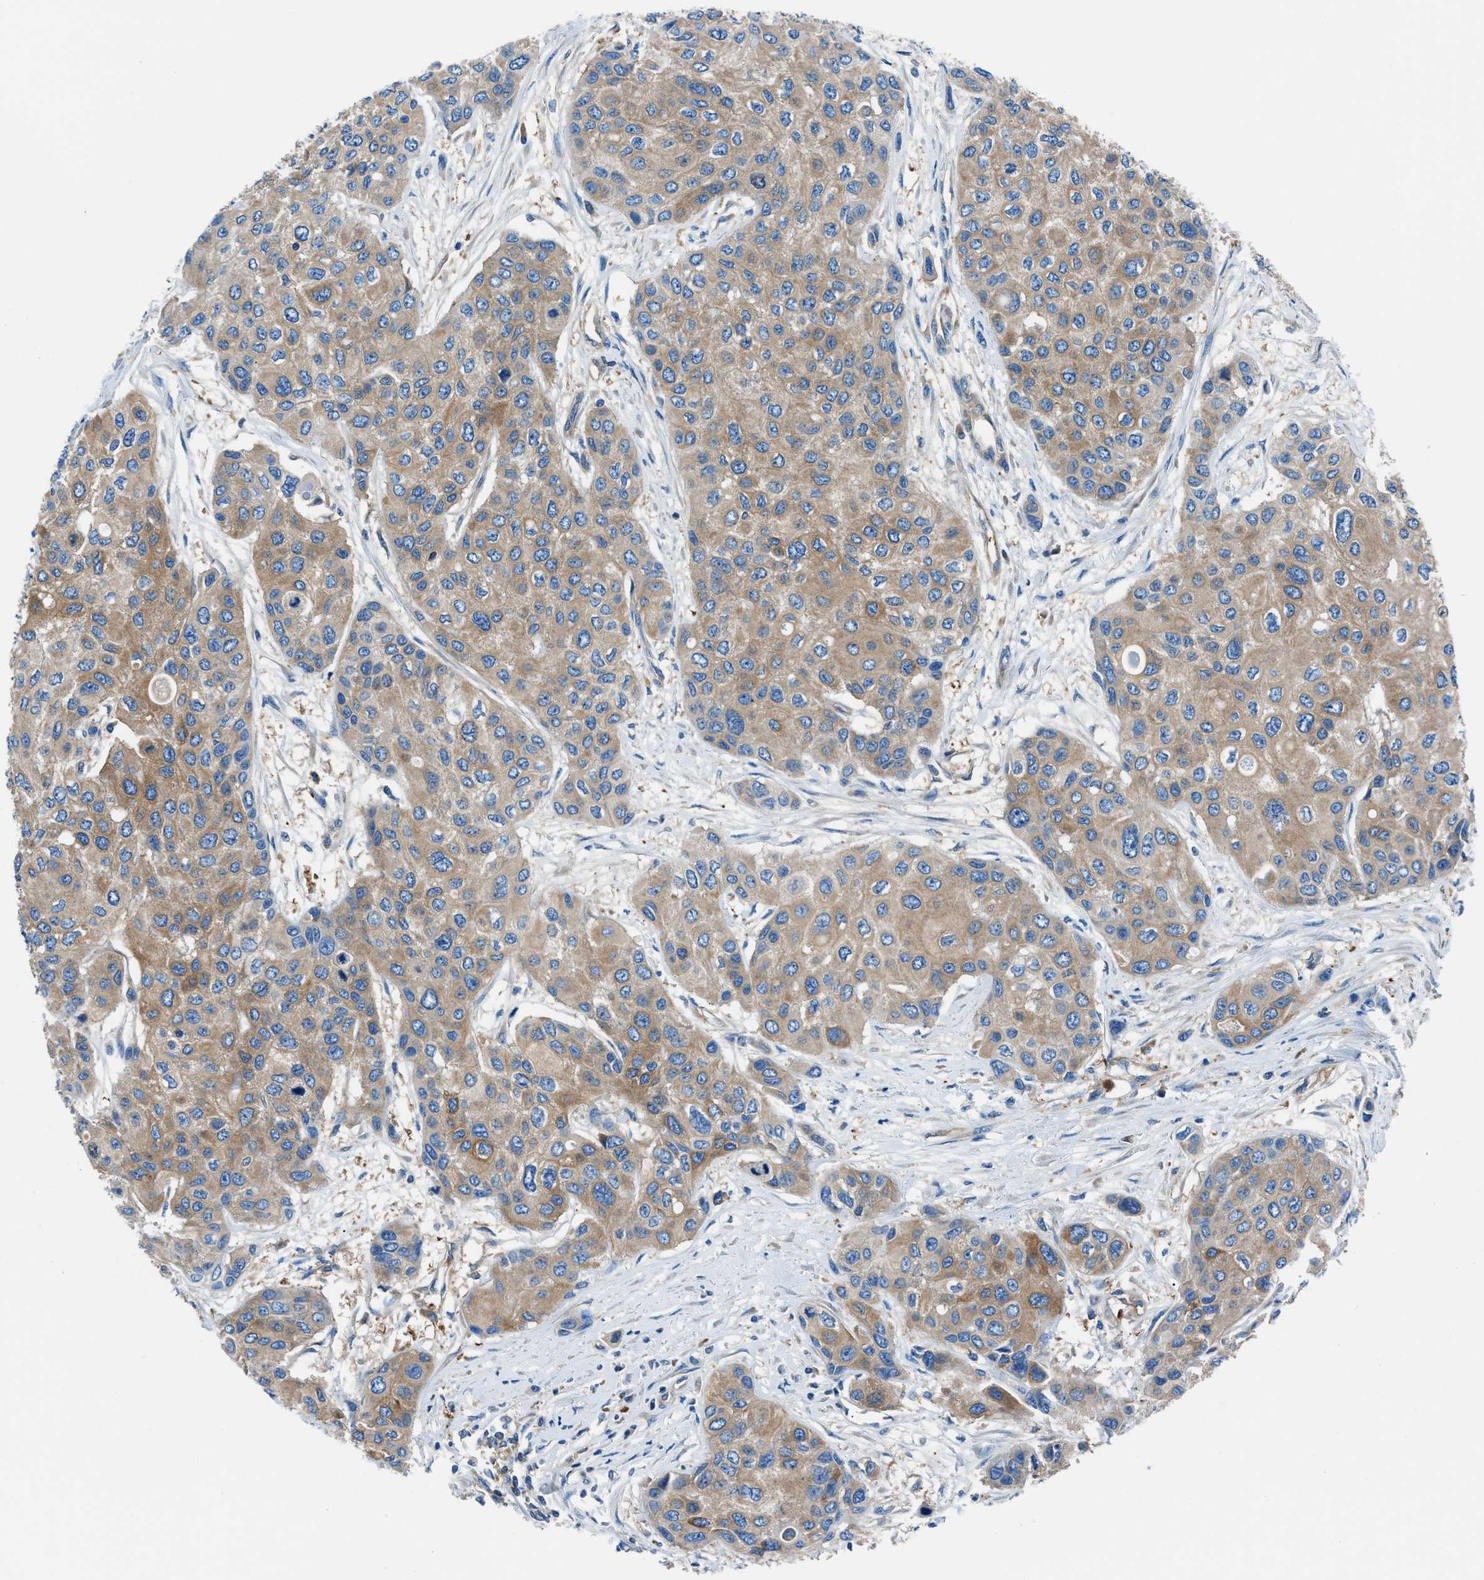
{"staining": {"intensity": "moderate", "quantity": ">75%", "location": "cytoplasmic/membranous"}, "tissue": "urothelial cancer", "cell_type": "Tumor cells", "image_type": "cancer", "snomed": [{"axis": "morphology", "description": "Urothelial carcinoma, High grade"}, {"axis": "topography", "description": "Urinary bladder"}], "caption": "High-grade urothelial carcinoma stained for a protein exhibits moderate cytoplasmic/membranous positivity in tumor cells.", "gene": "SARS1", "patient": {"sex": "female", "age": 56}}